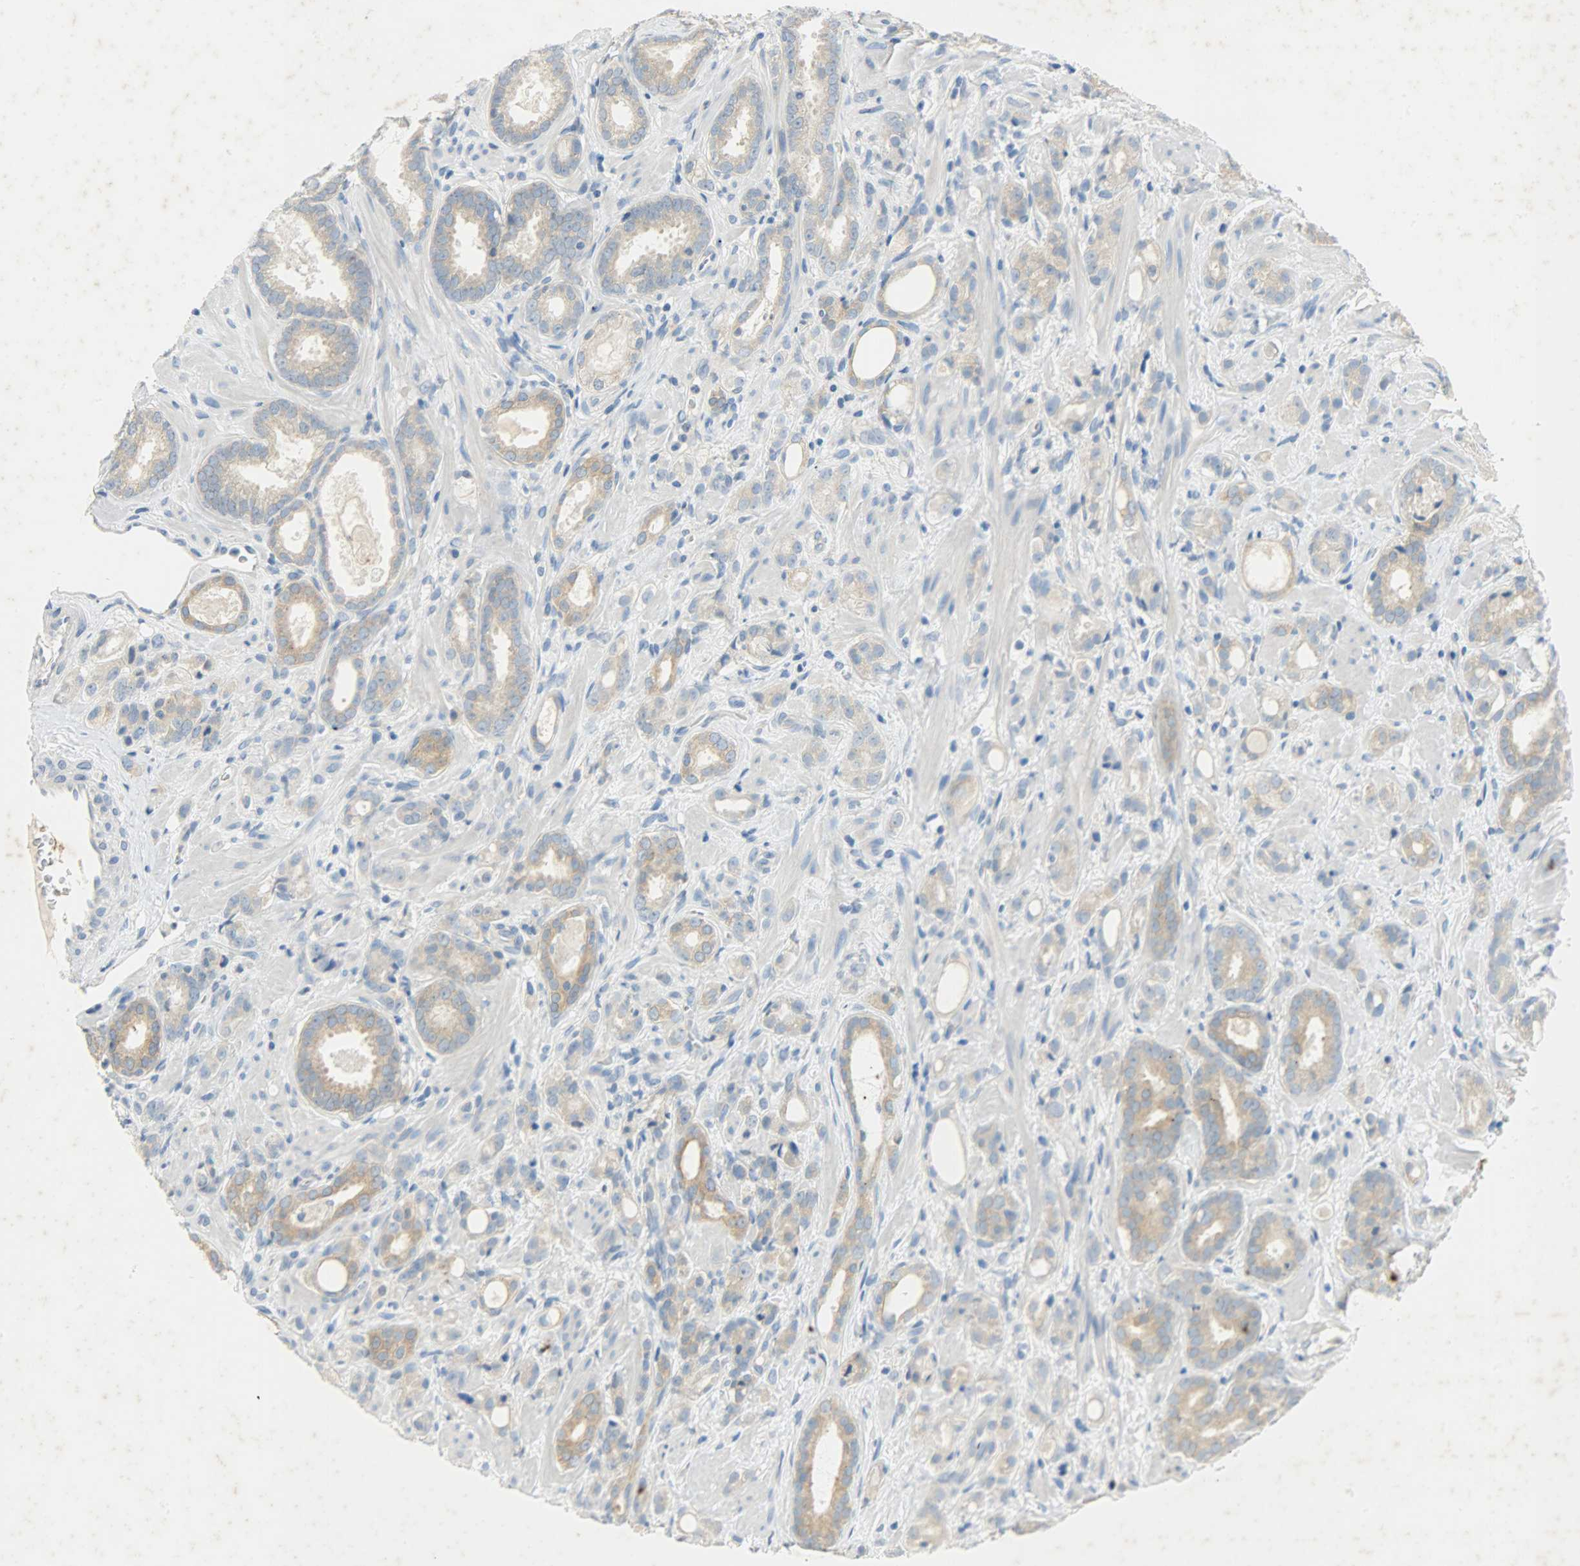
{"staining": {"intensity": "moderate", "quantity": ">75%", "location": "cytoplasmic/membranous"}, "tissue": "prostate cancer", "cell_type": "Tumor cells", "image_type": "cancer", "snomed": [{"axis": "morphology", "description": "Adenocarcinoma, Low grade"}, {"axis": "topography", "description": "Prostate"}], "caption": "Immunohistochemical staining of prostate adenocarcinoma (low-grade) shows moderate cytoplasmic/membranous protein positivity in about >75% of tumor cells.", "gene": "PROM1", "patient": {"sex": "male", "age": 57}}